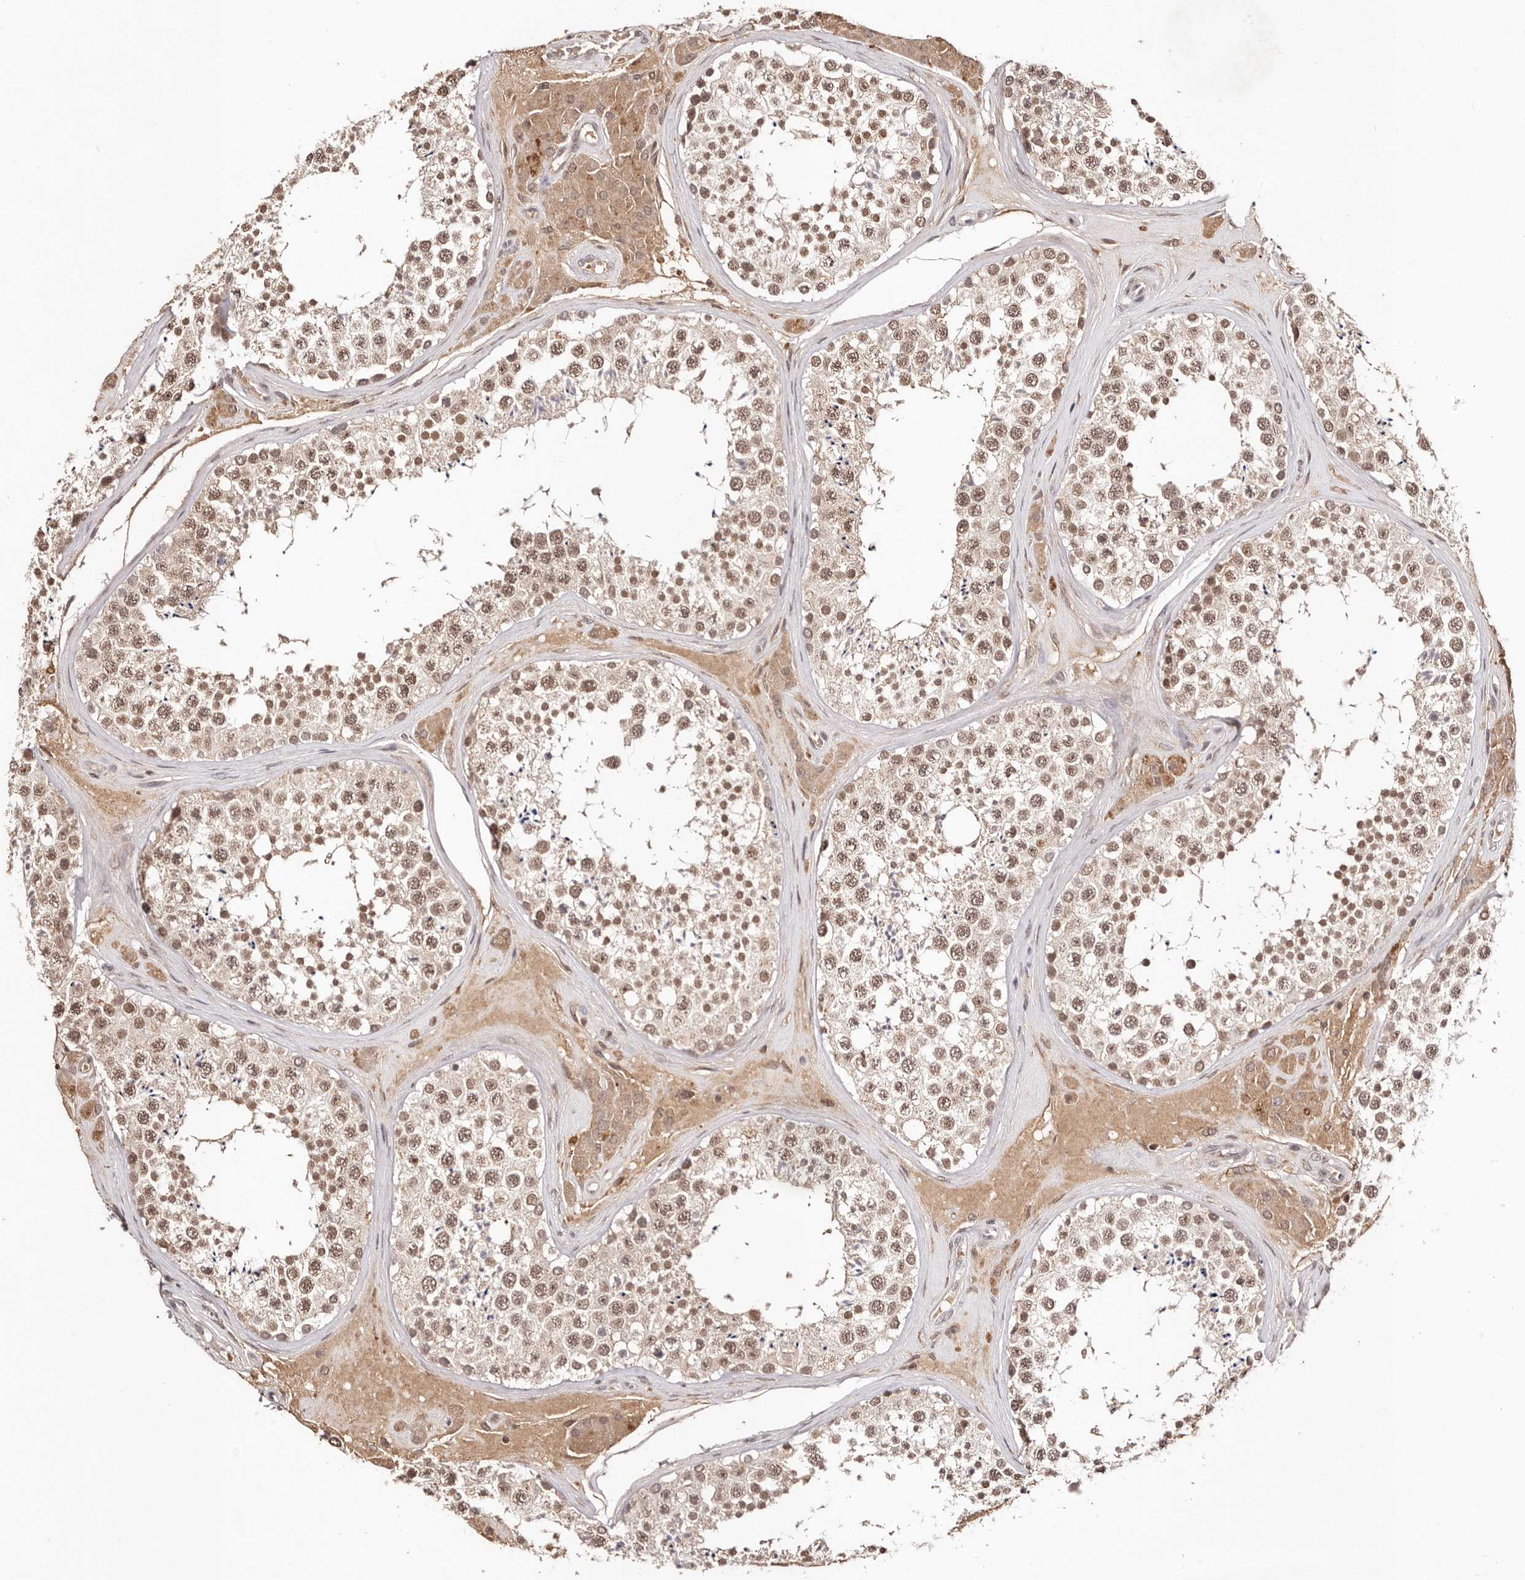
{"staining": {"intensity": "moderate", "quantity": ">75%", "location": "cytoplasmic/membranous,nuclear"}, "tissue": "testis", "cell_type": "Cells in seminiferous ducts", "image_type": "normal", "snomed": [{"axis": "morphology", "description": "Normal tissue, NOS"}, {"axis": "topography", "description": "Testis"}], "caption": "Protein analysis of benign testis displays moderate cytoplasmic/membranous,nuclear expression in approximately >75% of cells in seminiferous ducts.", "gene": "BICRAL", "patient": {"sex": "male", "age": 46}}